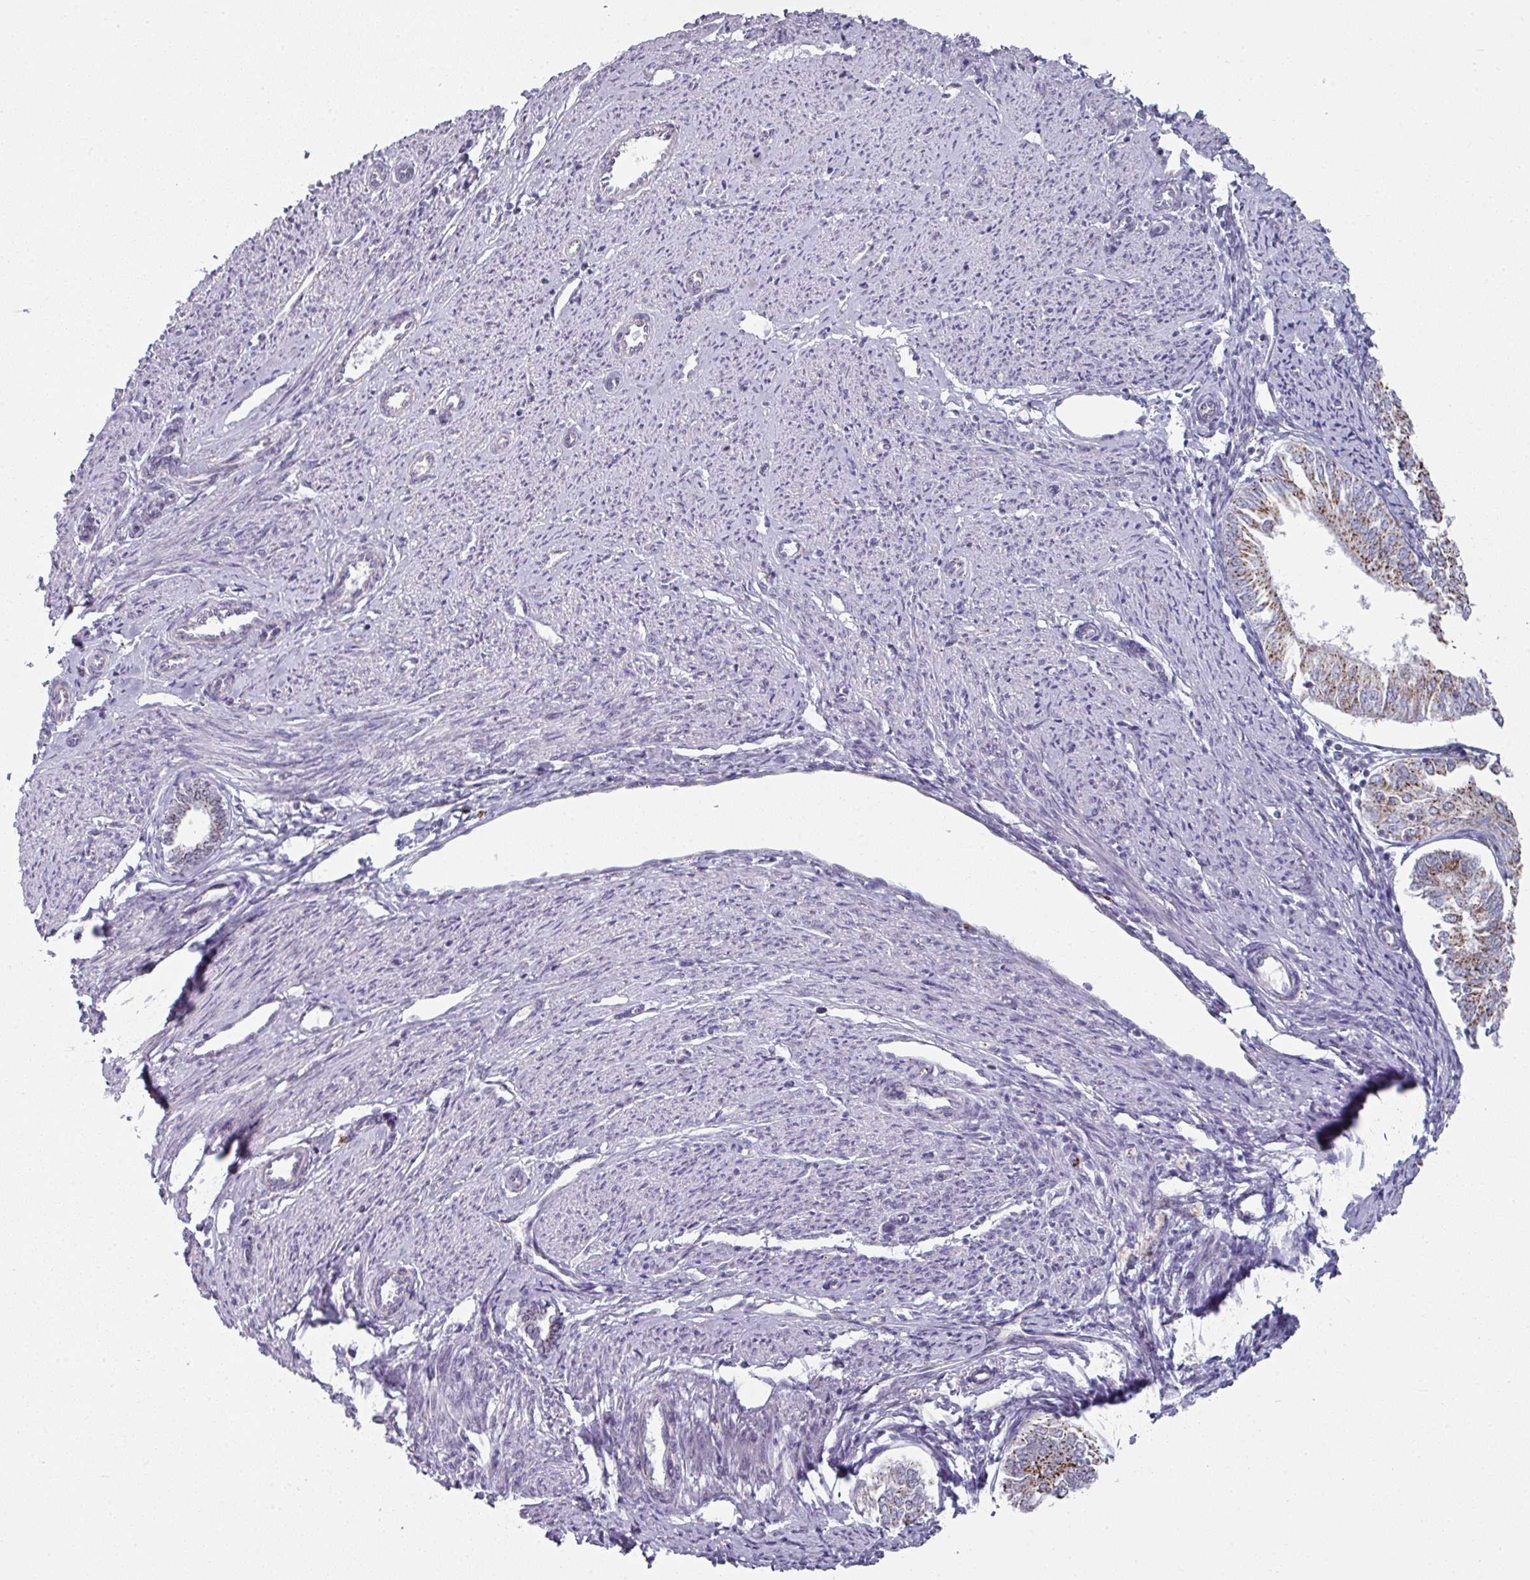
{"staining": {"intensity": "strong", "quantity": ">75%", "location": "cytoplasmic/membranous"}, "tissue": "endometrial cancer", "cell_type": "Tumor cells", "image_type": "cancer", "snomed": [{"axis": "morphology", "description": "Adenocarcinoma, NOS"}, {"axis": "topography", "description": "Endometrium"}], "caption": "Endometrial cancer (adenocarcinoma) stained for a protein shows strong cytoplasmic/membranous positivity in tumor cells.", "gene": "CCDC85B", "patient": {"sex": "female", "age": 58}}